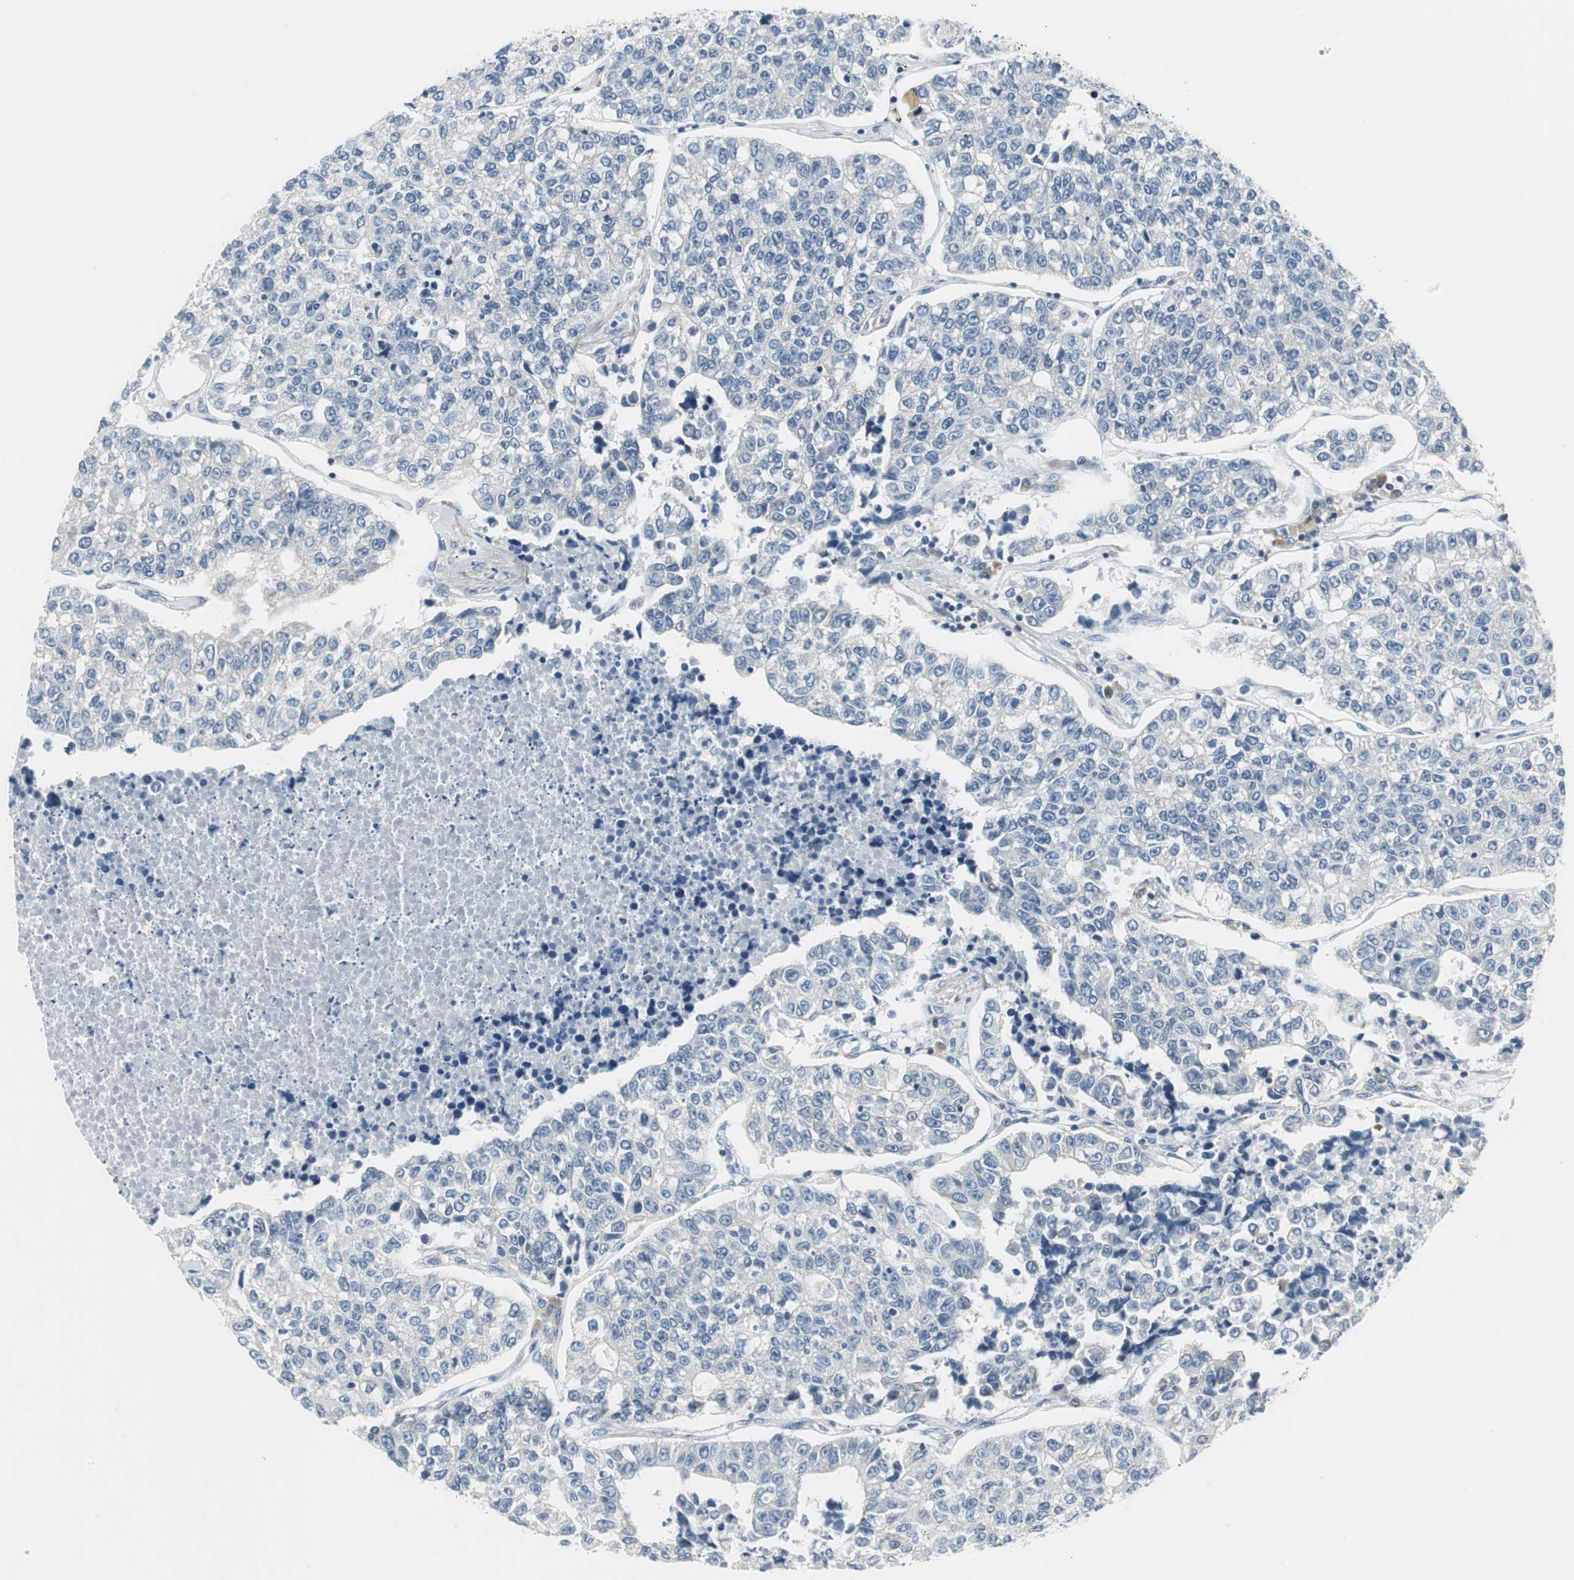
{"staining": {"intensity": "negative", "quantity": "none", "location": "none"}, "tissue": "lung cancer", "cell_type": "Tumor cells", "image_type": "cancer", "snomed": [{"axis": "morphology", "description": "Adenocarcinoma, NOS"}, {"axis": "topography", "description": "Lung"}], "caption": "Protein analysis of lung adenocarcinoma shows no significant positivity in tumor cells.", "gene": "GLCCI1", "patient": {"sex": "male", "age": 49}}